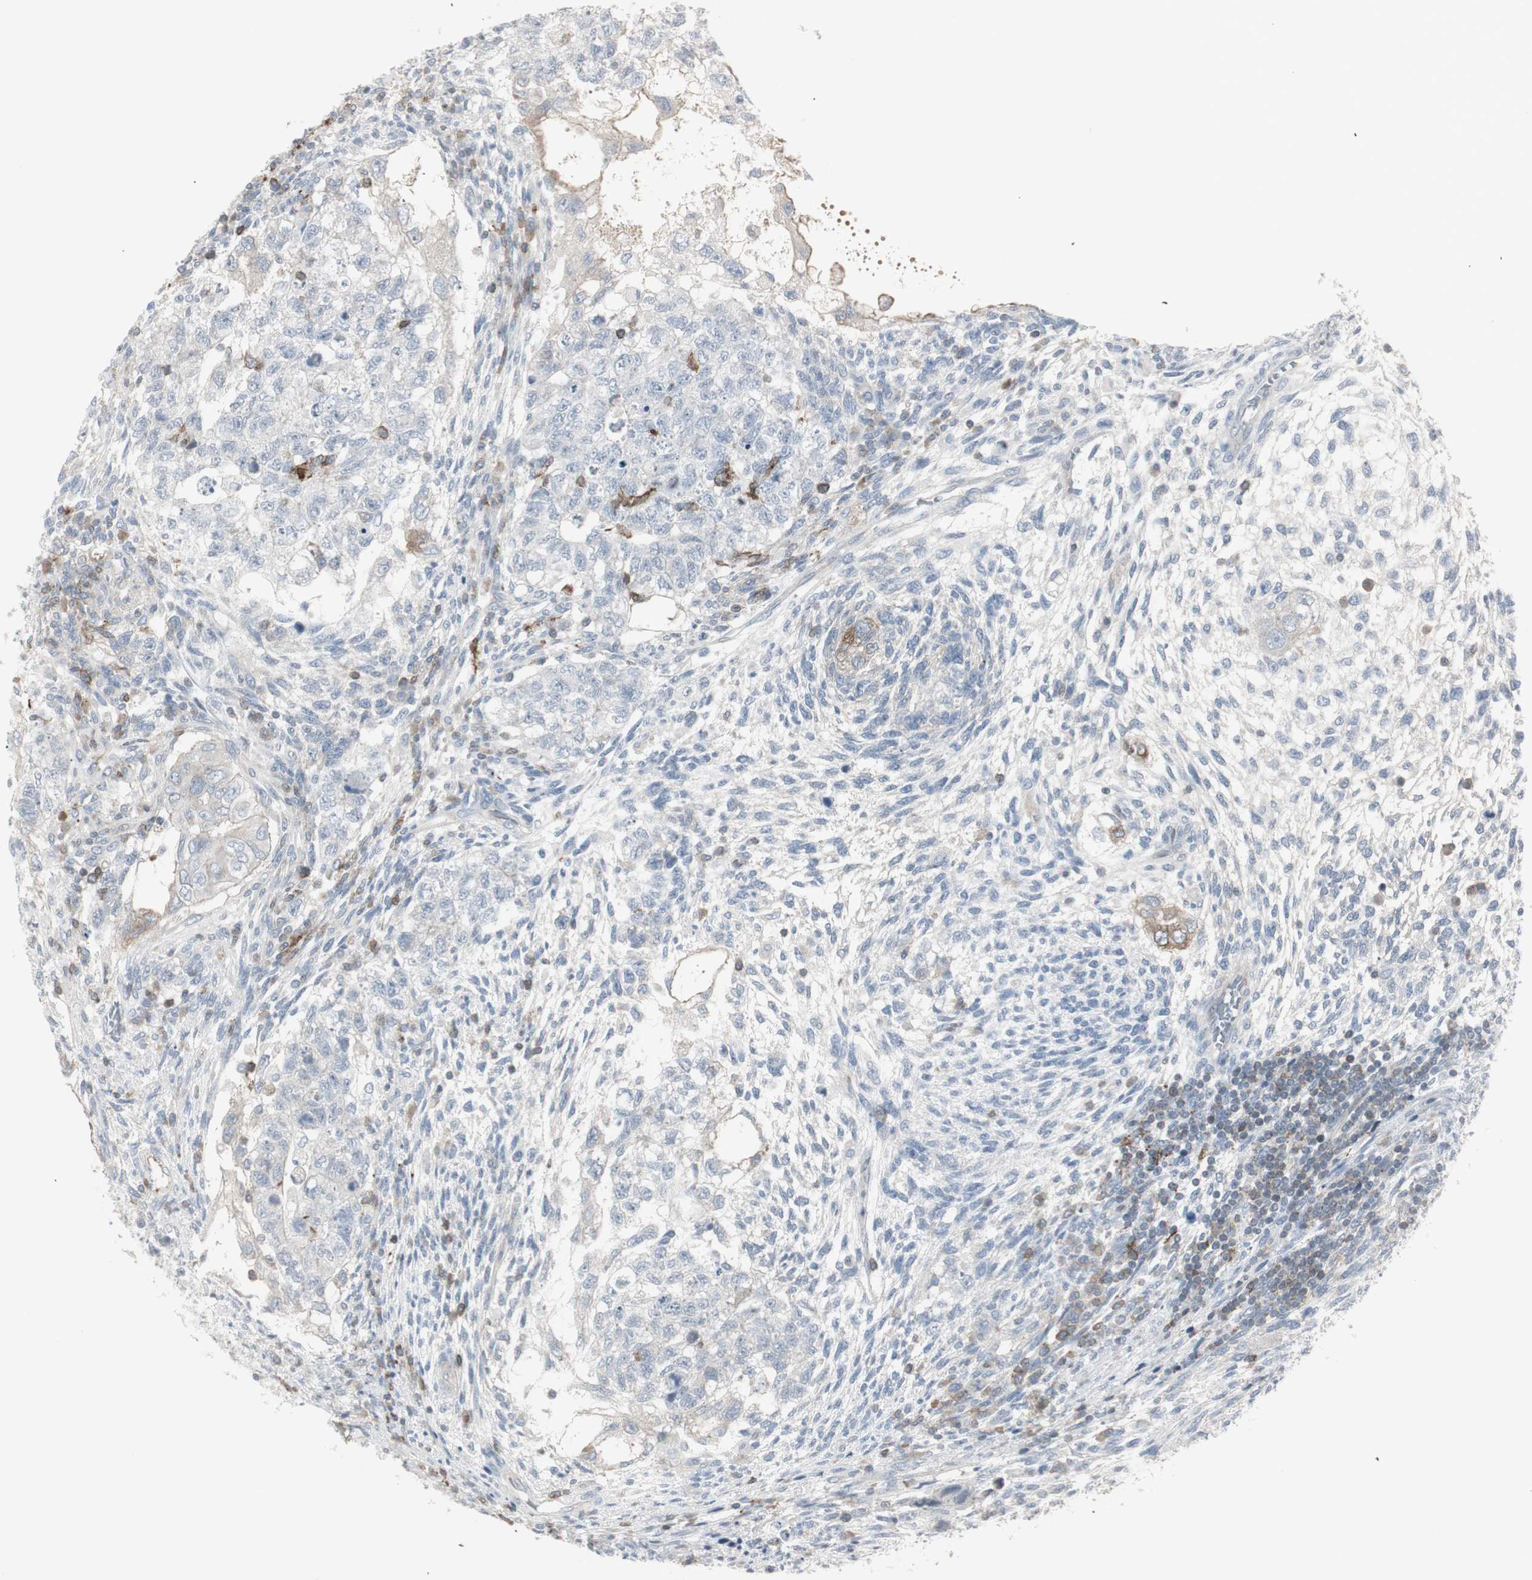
{"staining": {"intensity": "negative", "quantity": "none", "location": "none"}, "tissue": "testis cancer", "cell_type": "Tumor cells", "image_type": "cancer", "snomed": [{"axis": "morphology", "description": "Normal tissue, NOS"}, {"axis": "morphology", "description": "Carcinoma, Embryonal, NOS"}, {"axis": "topography", "description": "Testis"}], "caption": "Micrograph shows no protein positivity in tumor cells of testis cancer tissue.", "gene": "MAP4K4", "patient": {"sex": "male", "age": 36}}